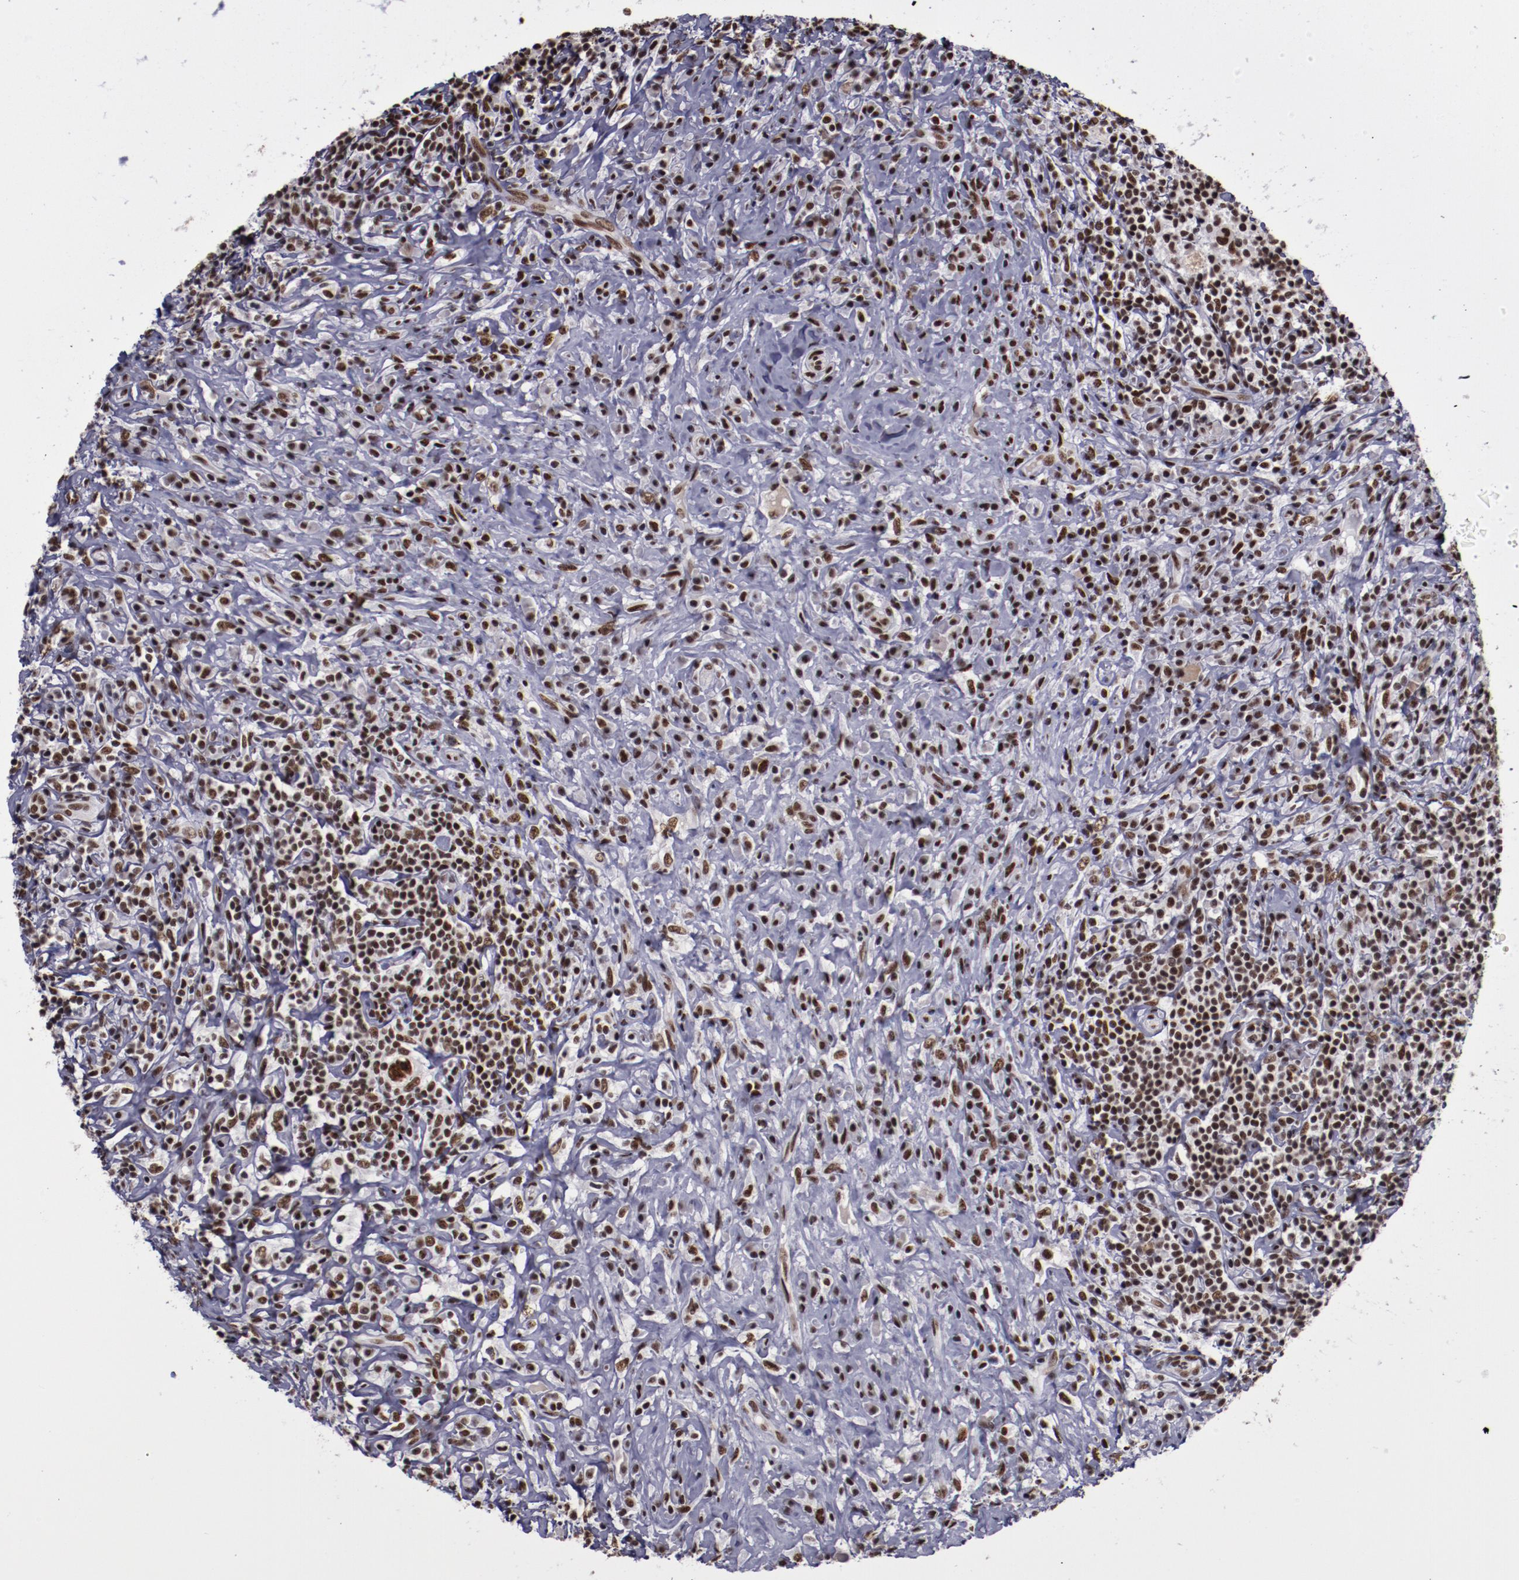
{"staining": {"intensity": "moderate", "quantity": ">75%", "location": "nuclear"}, "tissue": "lymphoma", "cell_type": "Tumor cells", "image_type": "cancer", "snomed": [{"axis": "morphology", "description": "Hodgkin's disease, NOS"}, {"axis": "topography", "description": "Lymph node"}], "caption": "Human lymphoma stained for a protein (brown) displays moderate nuclear positive expression in approximately >75% of tumor cells.", "gene": "ERH", "patient": {"sex": "female", "age": 25}}